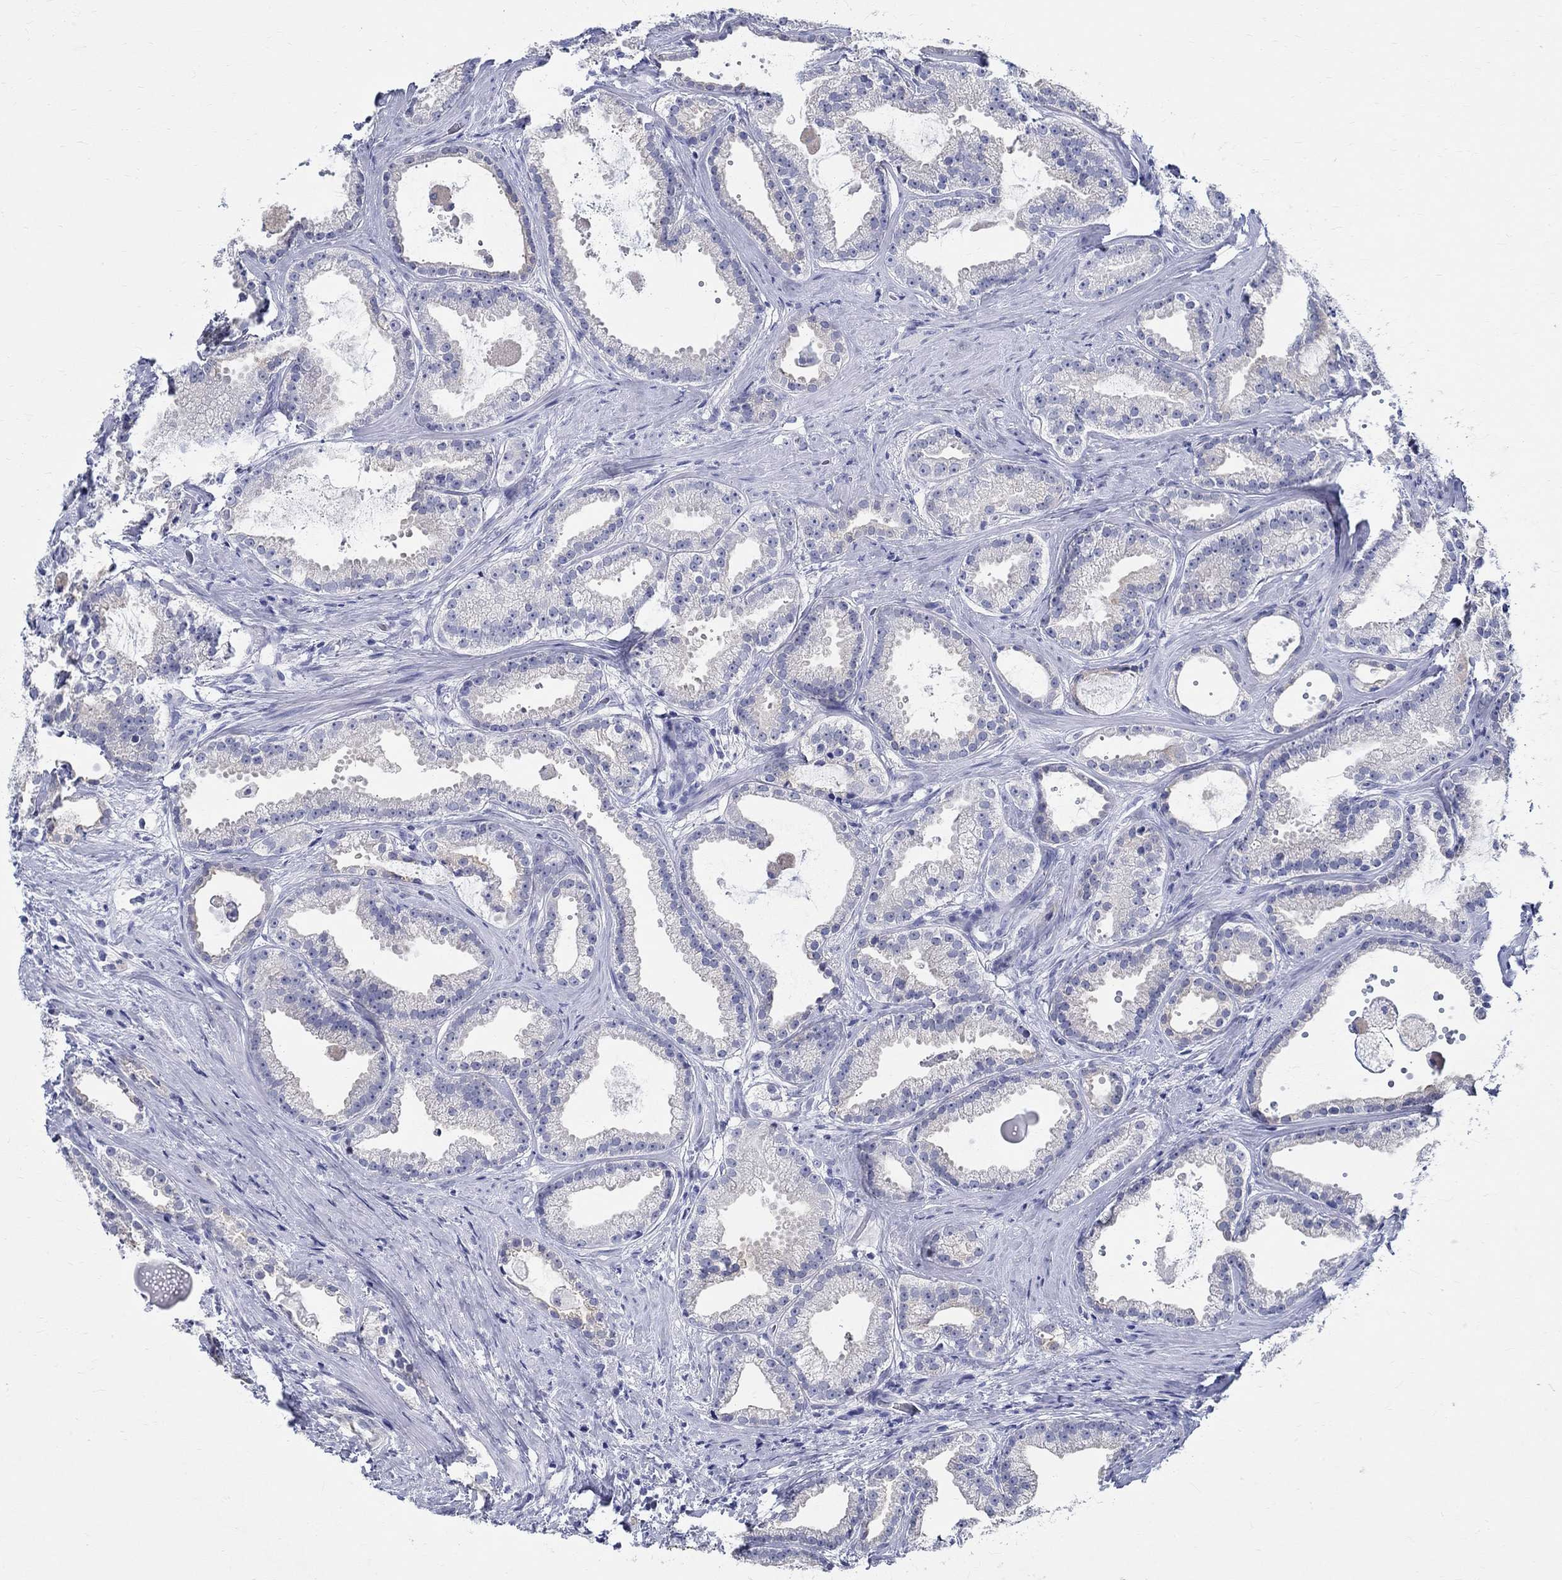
{"staining": {"intensity": "negative", "quantity": "none", "location": "none"}, "tissue": "prostate cancer", "cell_type": "Tumor cells", "image_type": "cancer", "snomed": [{"axis": "morphology", "description": "Adenocarcinoma, NOS"}, {"axis": "morphology", "description": "Adenocarcinoma, High grade"}, {"axis": "topography", "description": "Prostate"}], "caption": "There is no significant expression in tumor cells of prostate adenocarcinoma.", "gene": "BSPRY", "patient": {"sex": "male", "age": 64}}